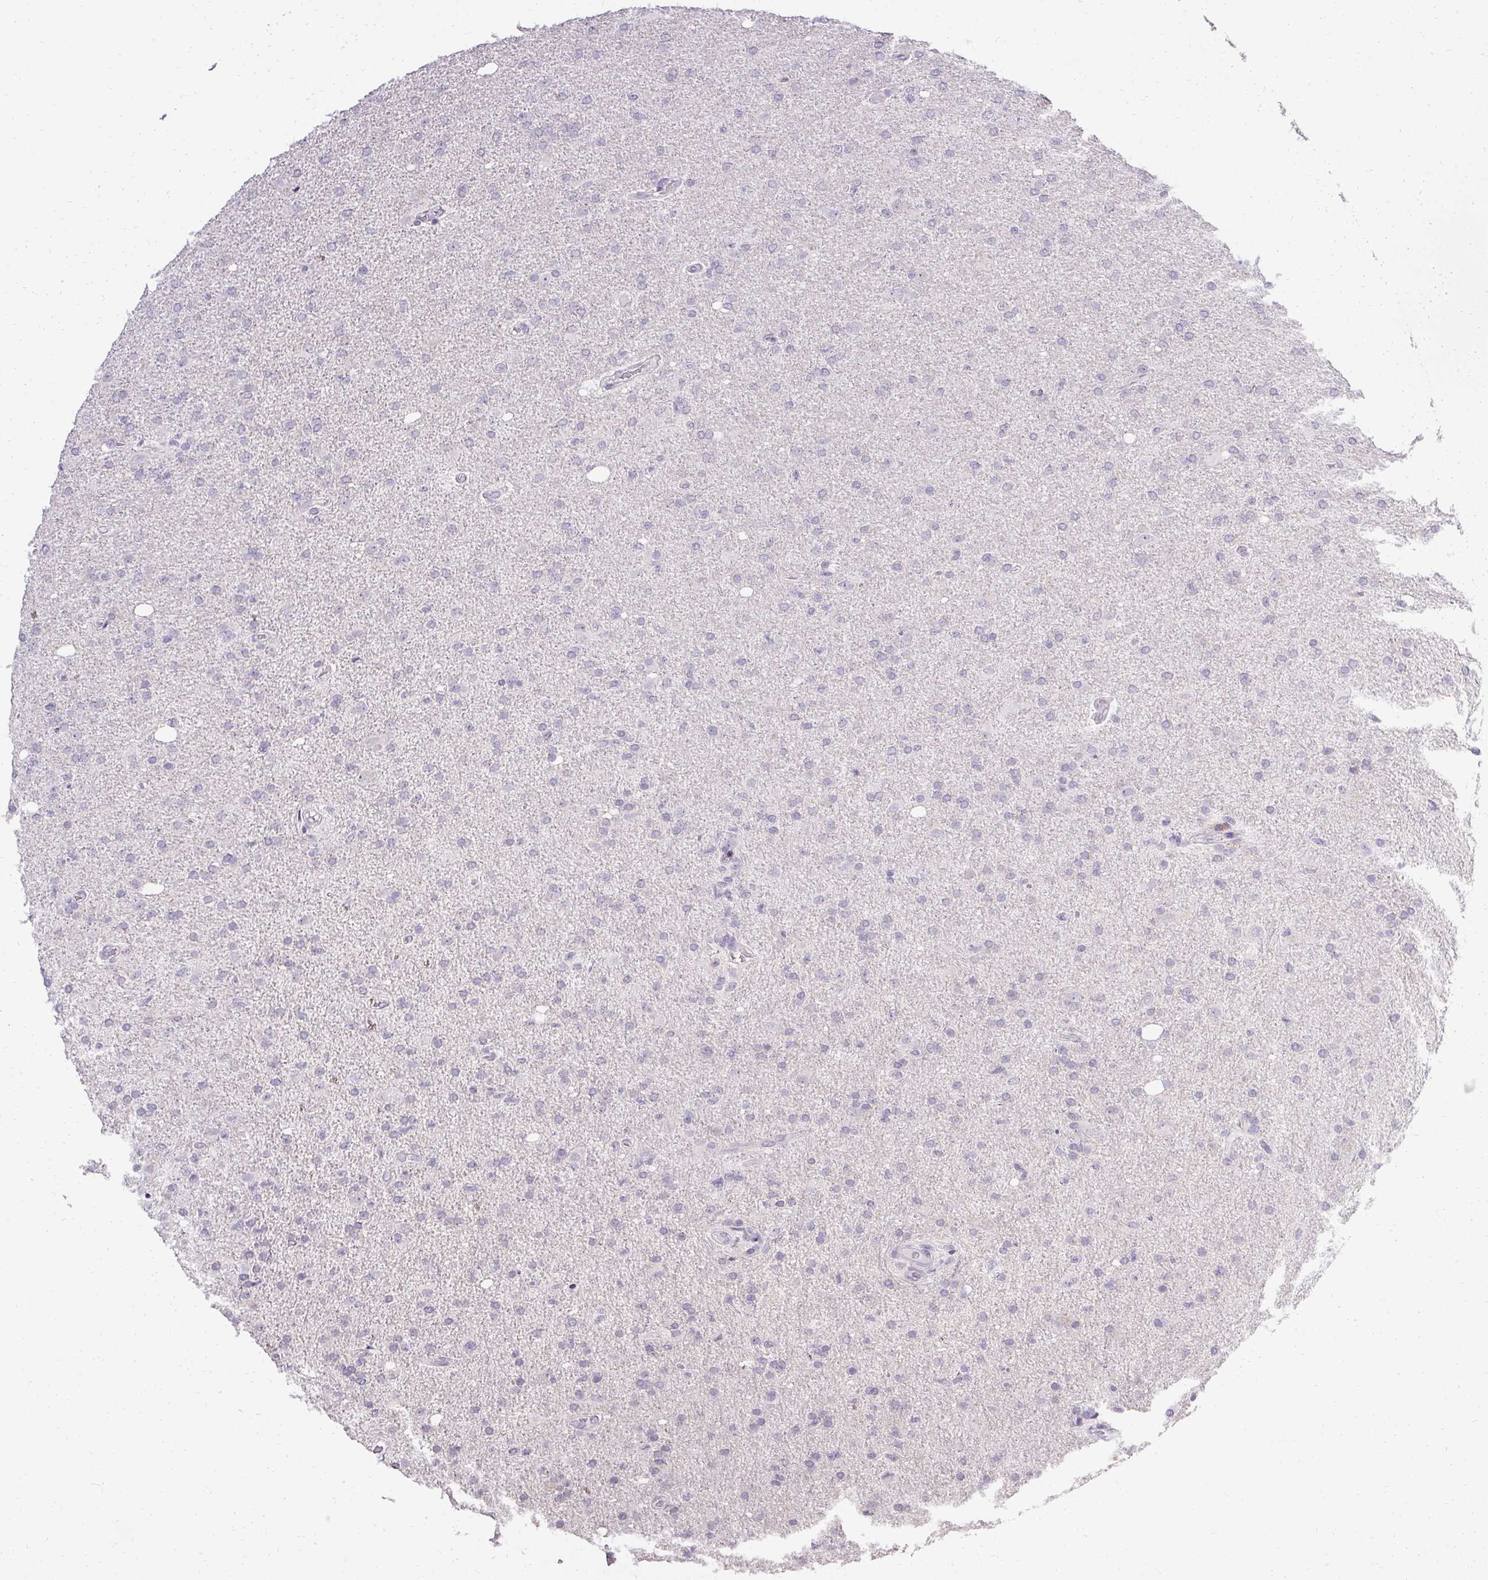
{"staining": {"intensity": "negative", "quantity": "none", "location": "none"}, "tissue": "glioma", "cell_type": "Tumor cells", "image_type": "cancer", "snomed": [{"axis": "morphology", "description": "Glioma, malignant, High grade"}, {"axis": "topography", "description": "Cerebral cortex"}], "caption": "Immunohistochemical staining of human glioma reveals no significant expression in tumor cells. (DAB immunohistochemistry with hematoxylin counter stain).", "gene": "PMEL", "patient": {"sex": "male", "age": 70}}